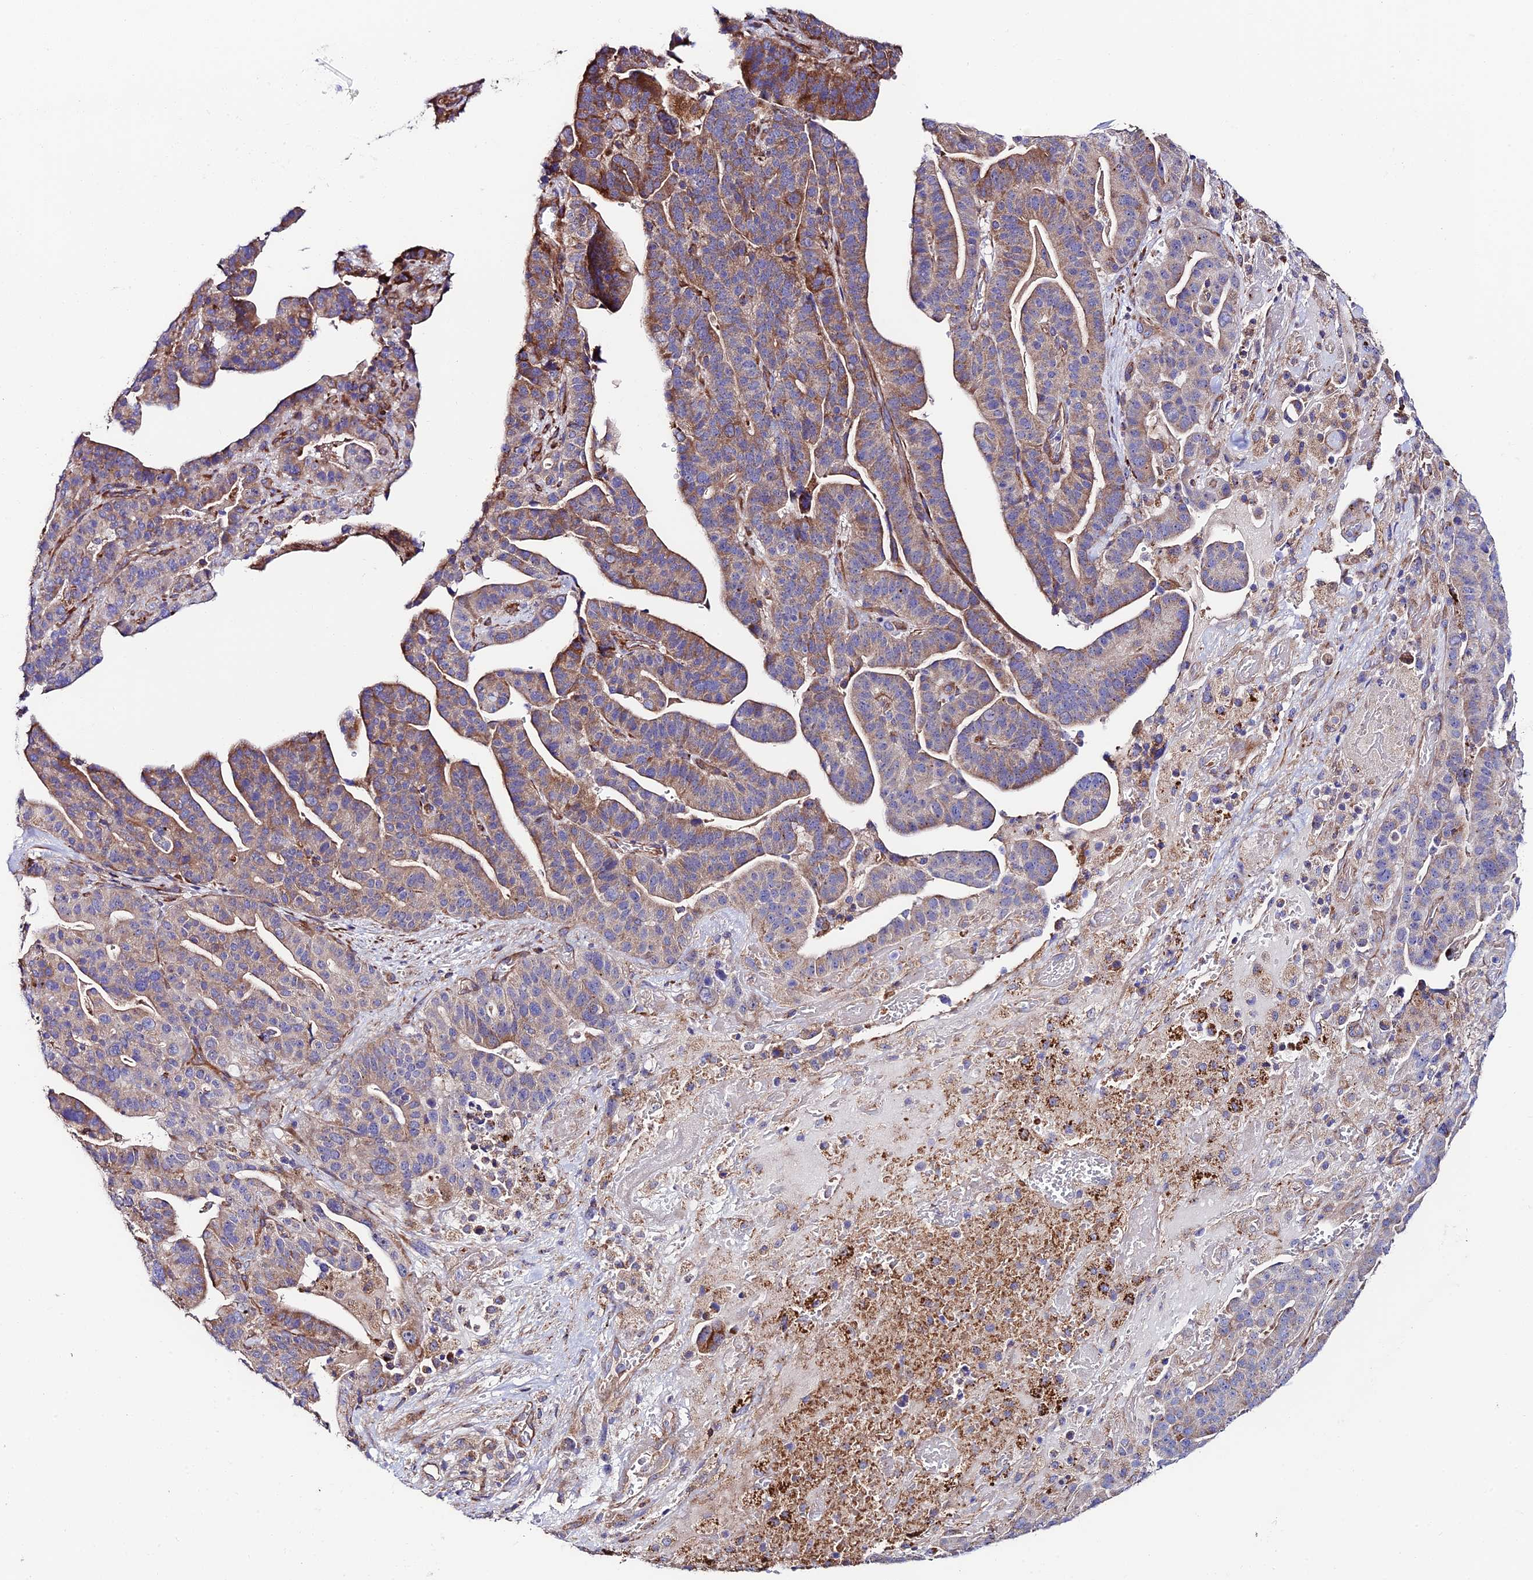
{"staining": {"intensity": "moderate", "quantity": "25%-75%", "location": "cytoplasmic/membranous"}, "tissue": "stomach cancer", "cell_type": "Tumor cells", "image_type": "cancer", "snomed": [{"axis": "morphology", "description": "Adenocarcinoma, NOS"}, {"axis": "topography", "description": "Stomach"}], "caption": "DAB (3,3'-diaminobenzidine) immunohistochemical staining of human stomach cancer shows moderate cytoplasmic/membranous protein staining in approximately 25%-75% of tumor cells. Immunohistochemistry (ihc) stains the protein of interest in brown and the nuclei are stained blue.", "gene": "VPS13C", "patient": {"sex": "male", "age": 48}}